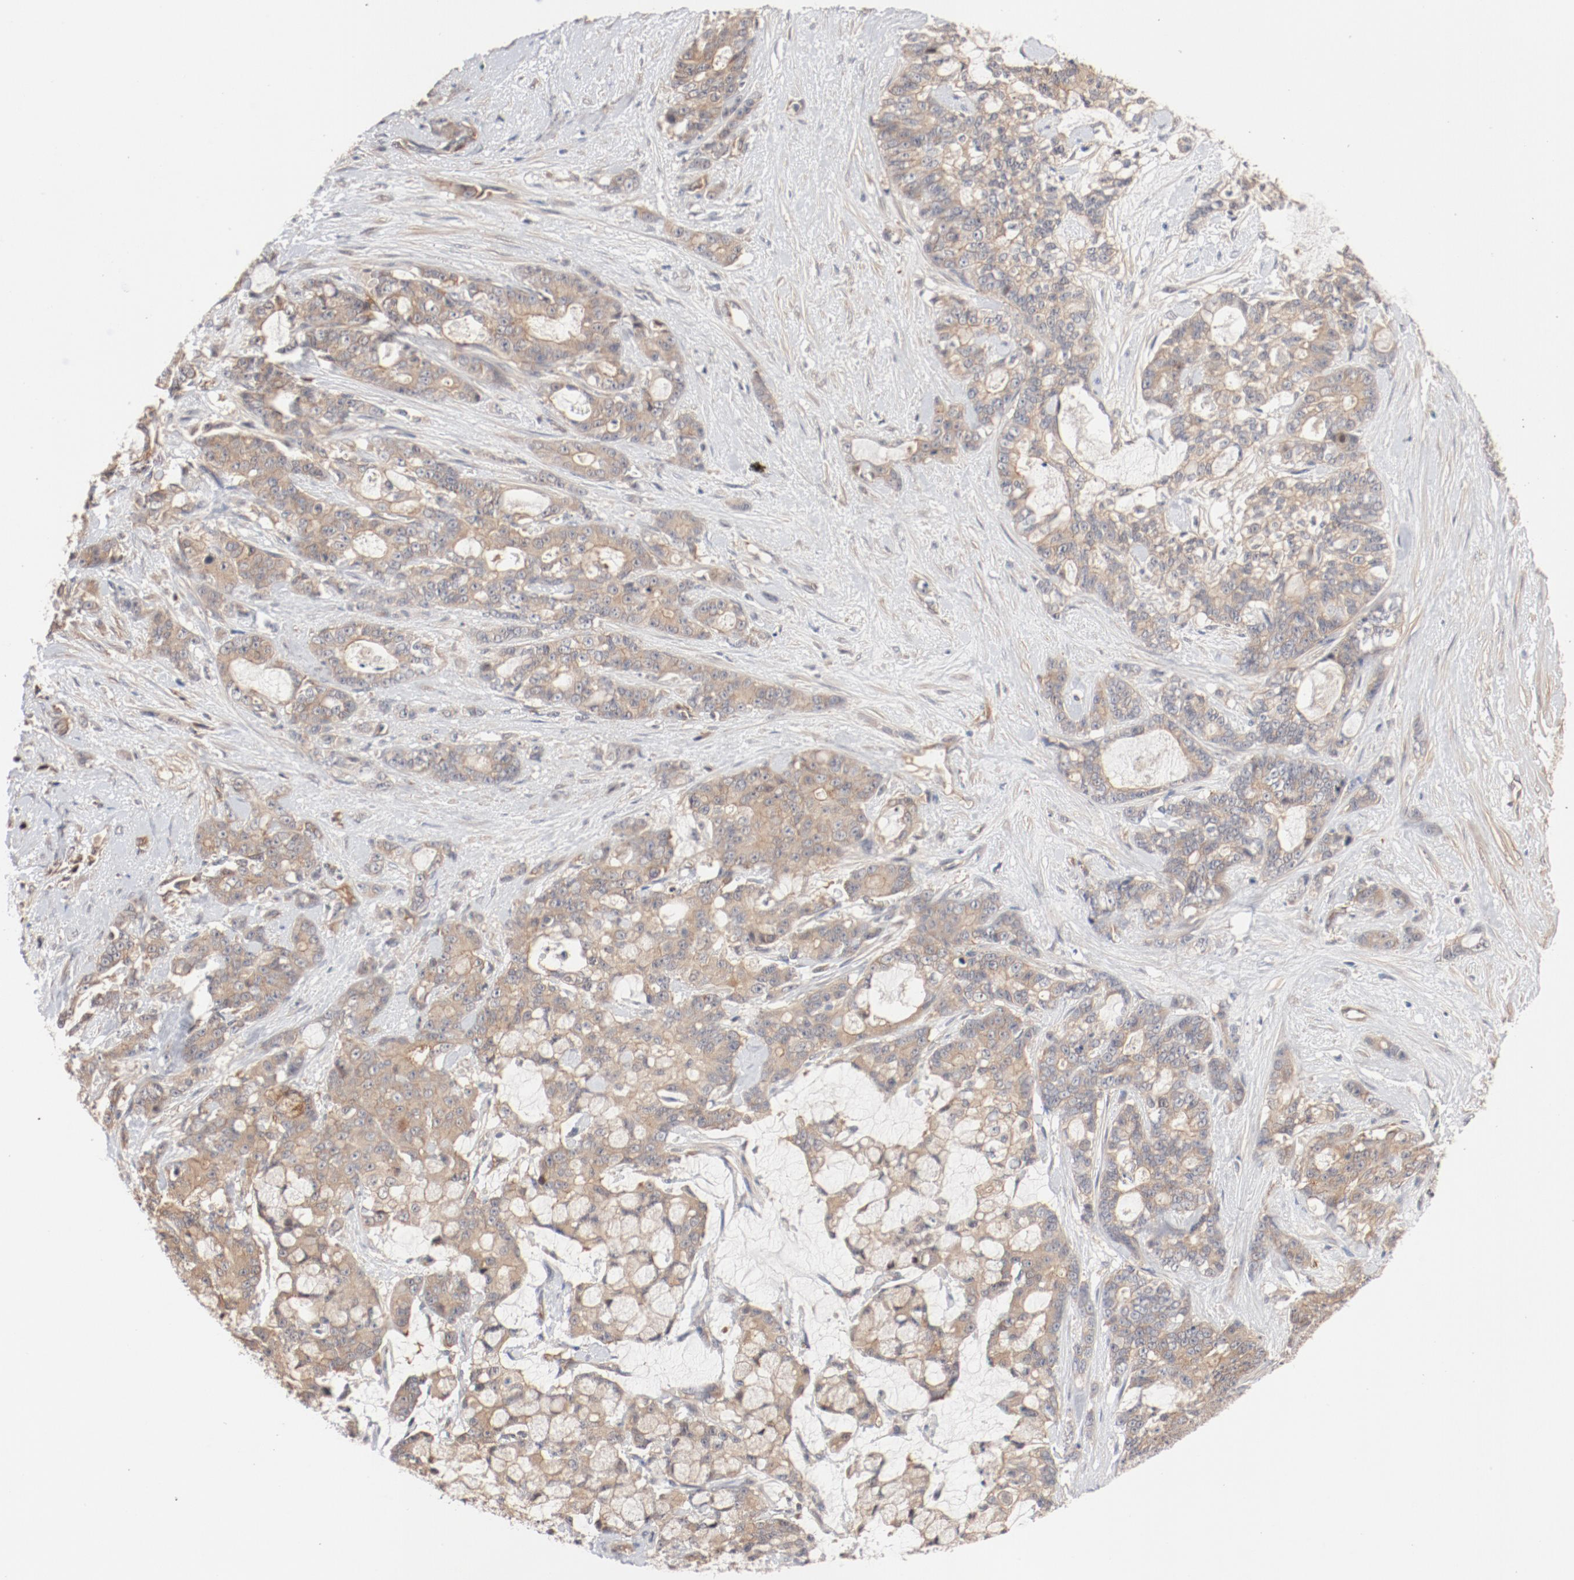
{"staining": {"intensity": "weak", "quantity": ">75%", "location": "cytoplasmic/membranous"}, "tissue": "pancreatic cancer", "cell_type": "Tumor cells", "image_type": "cancer", "snomed": [{"axis": "morphology", "description": "Adenocarcinoma, NOS"}, {"axis": "topography", "description": "Pancreas"}], "caption": "IHC image of human pancreatic cancer (adenocarcinoma) stained for a protein (brown), which demonstrates low levels of weak cytoplasmic/membranous staining in approximately >75% of tumor cells.", "gene": "PITPNM2", "patient": {"sex": "female", "age": 73}}